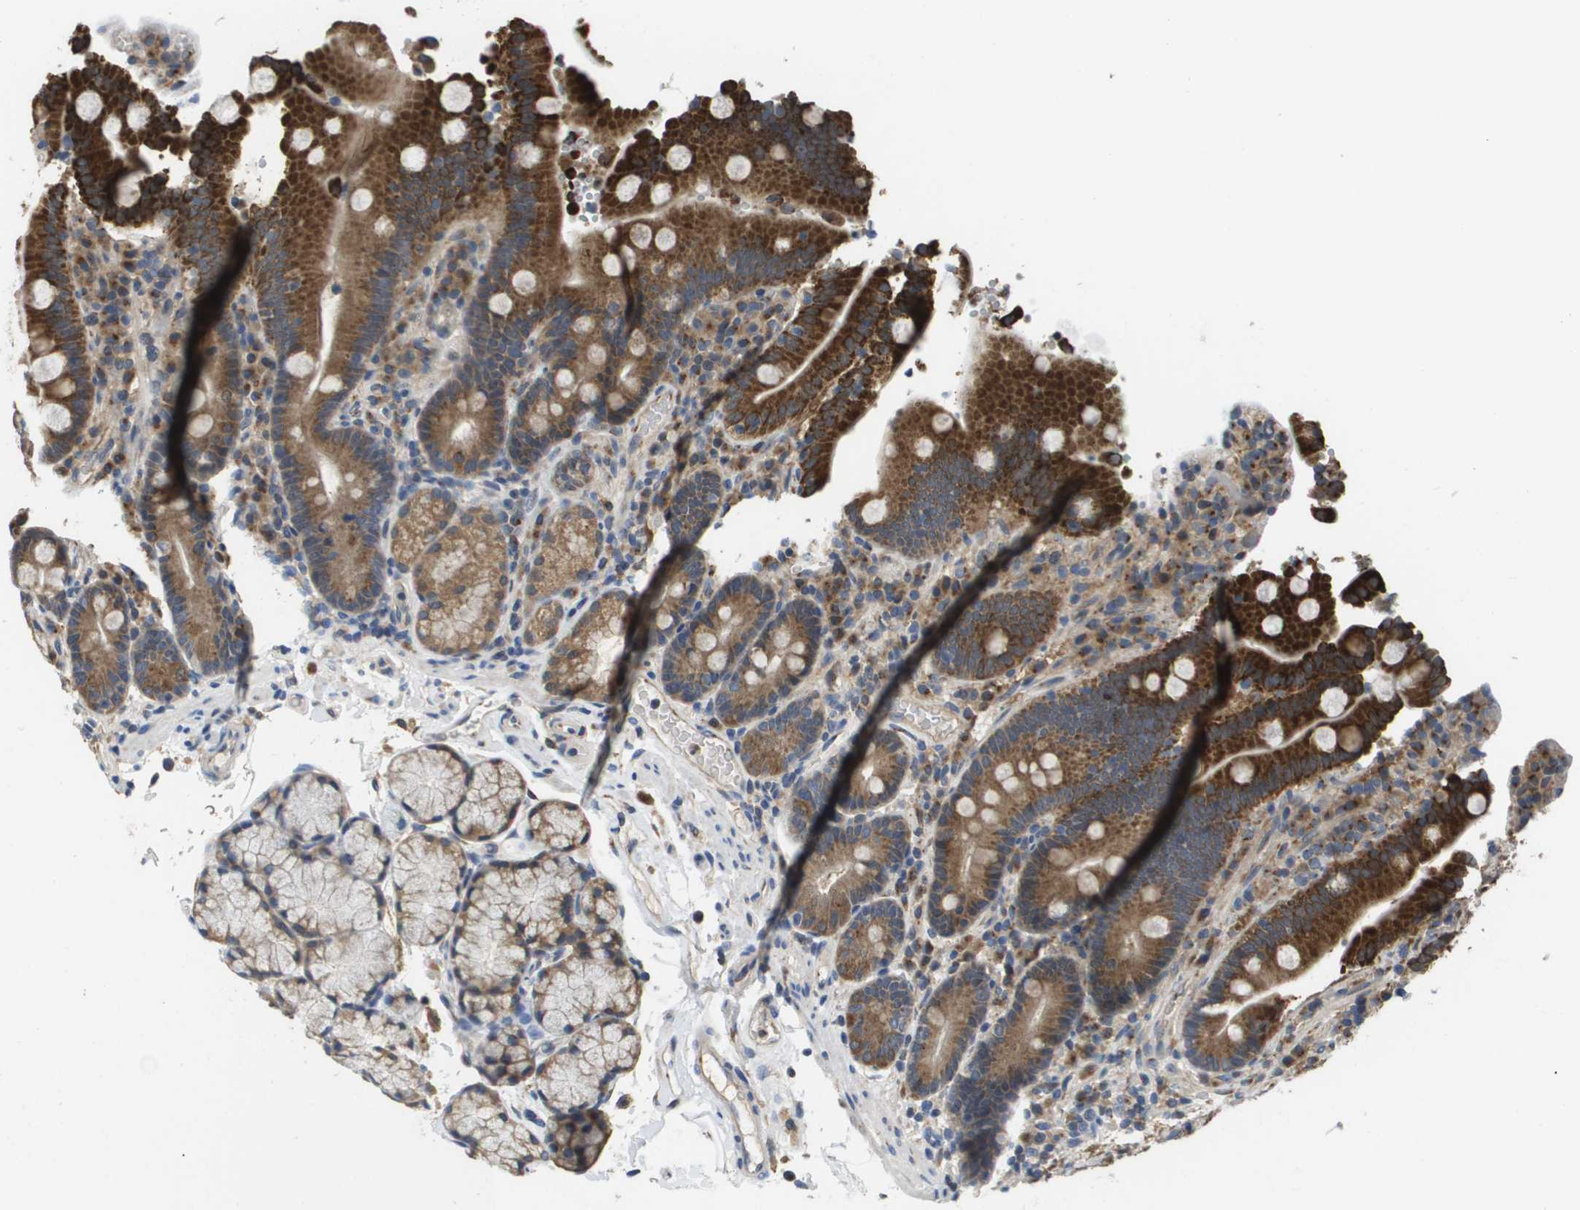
{"staining": {"intensity": "strong", "quantity": ">75%", "location": "cytoplasmic/membranous"}, "tissue": "duodenum", "cell_type": "Glandular cells", "image_type": "normal", "snomed": [{"axis": "morphology", "description": "Normal tissue, NOS"}, {"axis": "topography", "description": "Small intestine, NOS"}], "caption": "Immunohistochemical staining of benign human duodenum reveals high levels of strong cytoplasmic/membranous staining in about >75% of glandular cells.", "gene": "PCK1", "patient": {"sex": "female", "age": 71}}